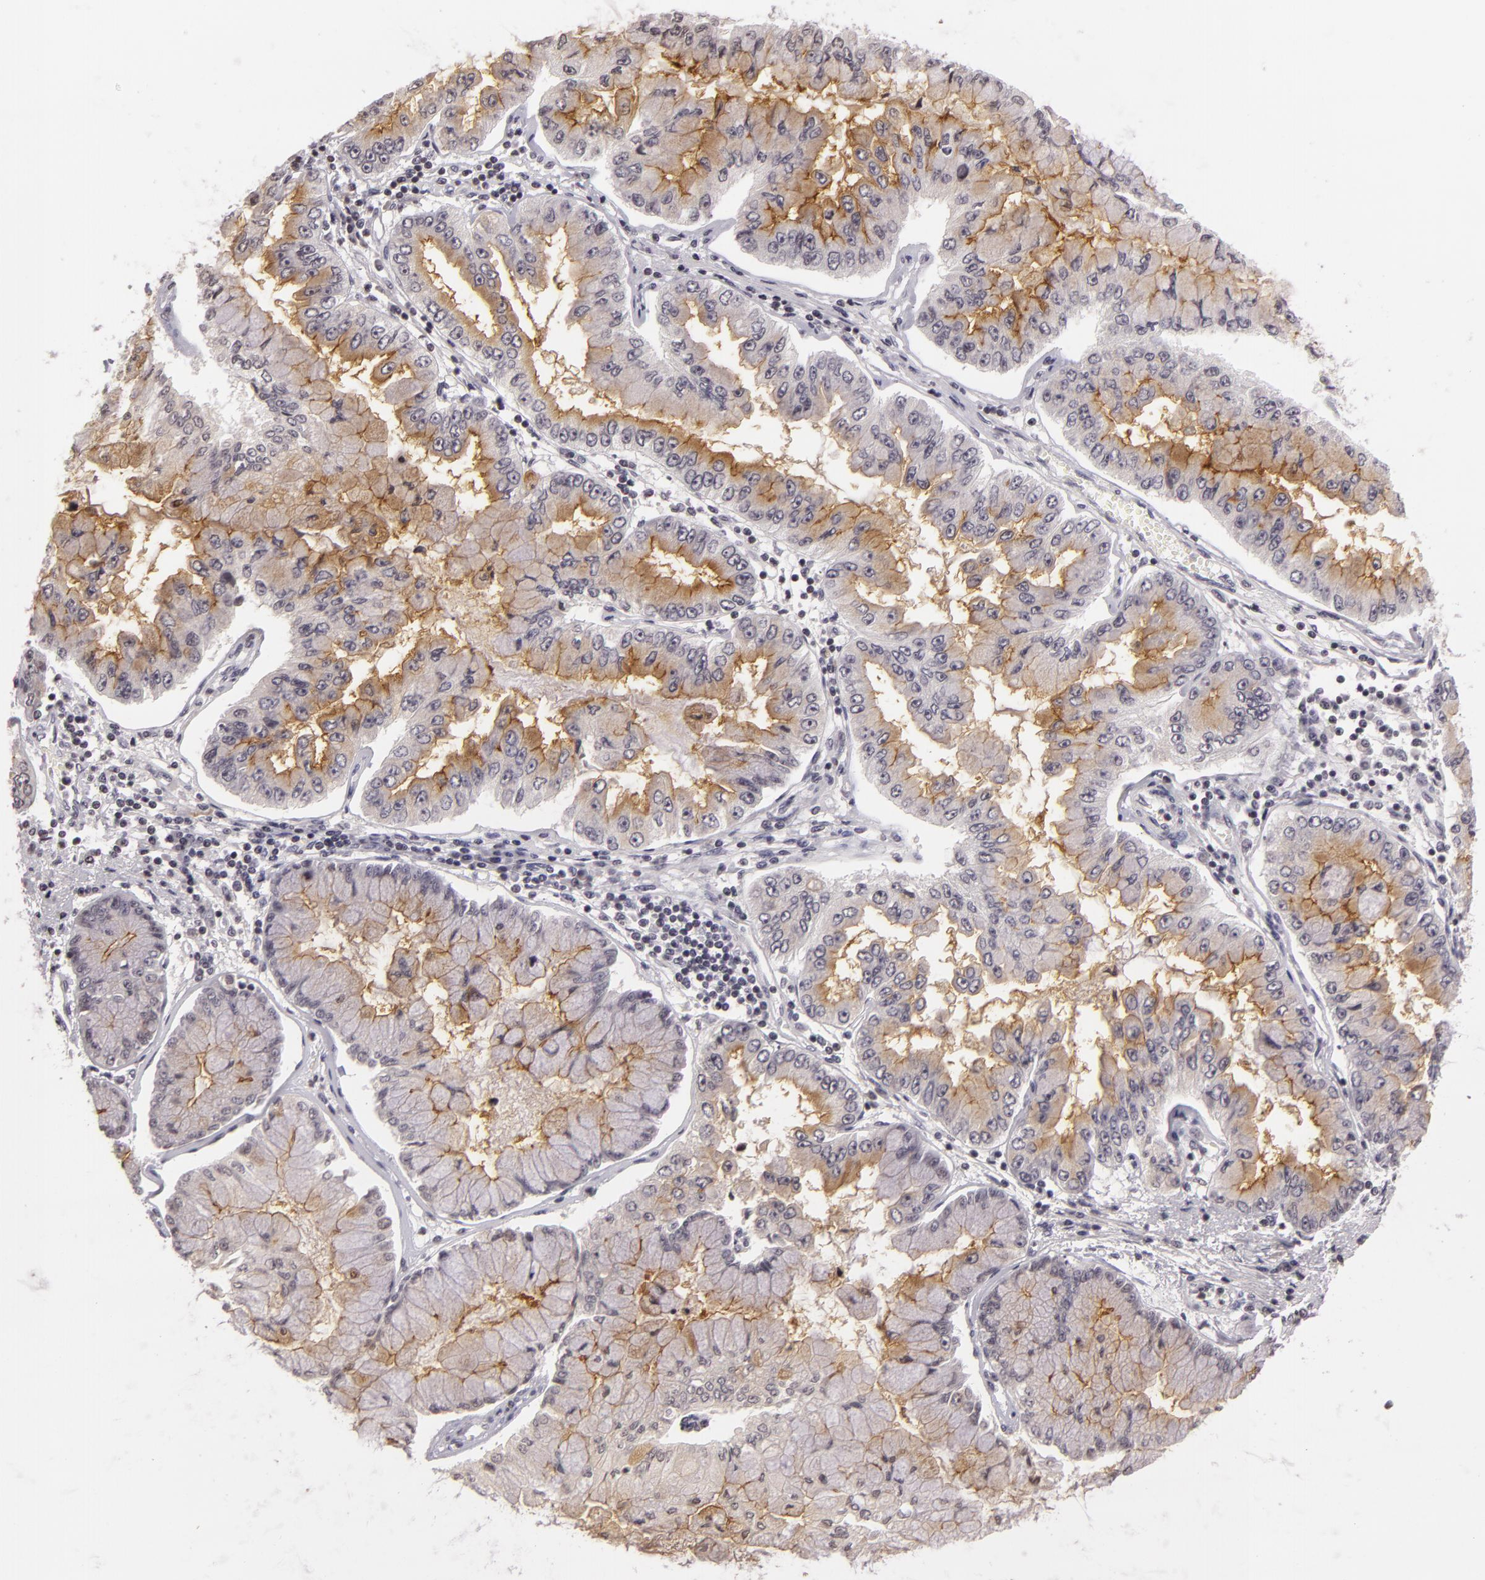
{"staining": {"intensity": "moderate", "quantity": ">75%", "location": "cytoplasmic/membranous"}, "tissue": "liver cancer", "cell_type": "Tumor cells", "image_type": "cancer", "snomed": [{"axis": "morphology", "description": "Cholangiocarcinoma"}, {"axis": "topography", "description": "Liver"}], "caption": "An immunohistochemistry (IHC) image of tumor tissue is shown. Protein staining in brown shows moderate cytoplasmic/membranous positivity in liver cancer within tumor cells.", "gene": "MUC1", "patient": {"sex": "female", "age": 79}}